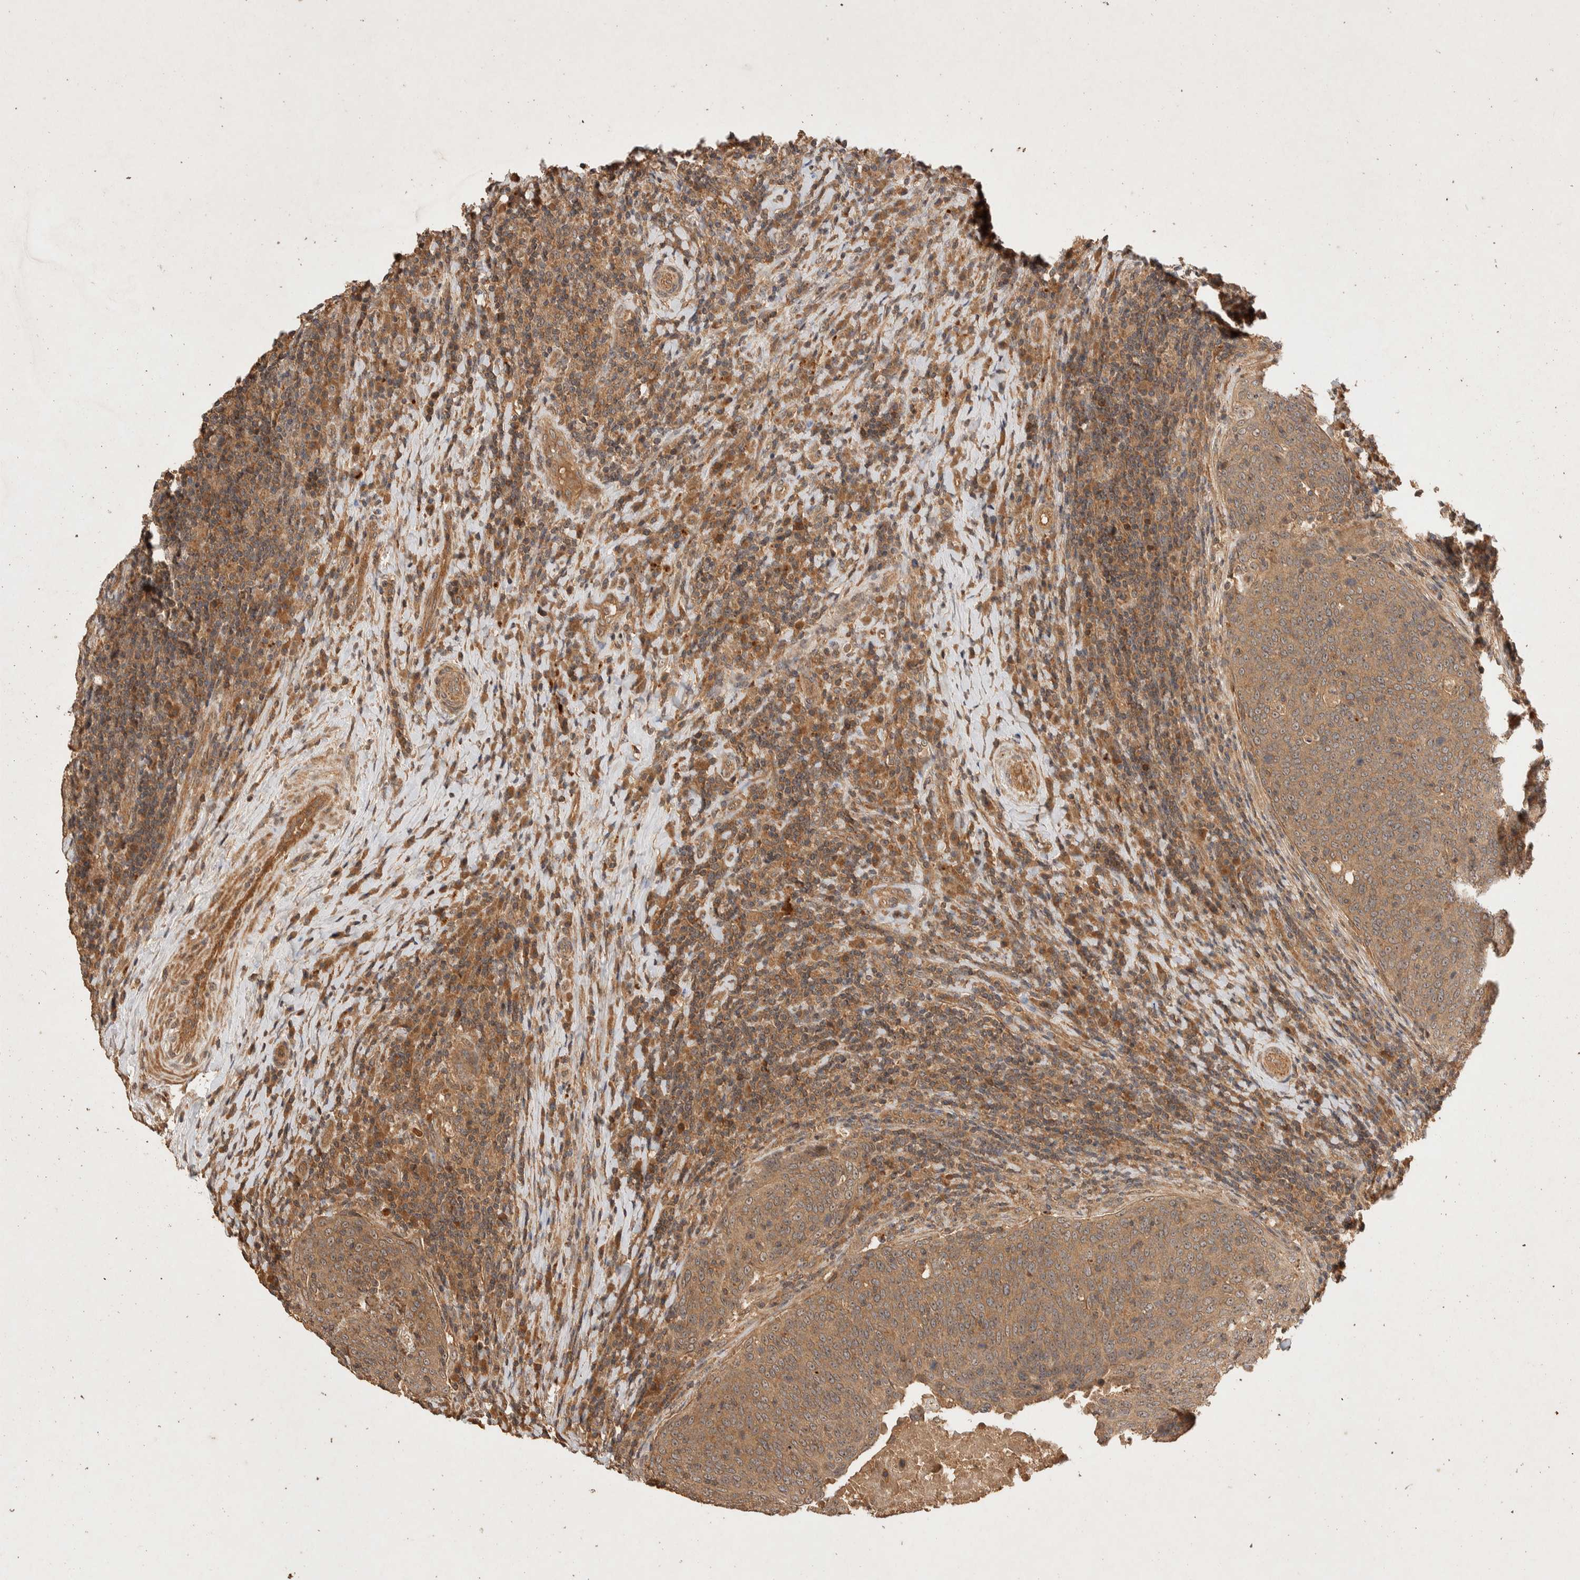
{"staining": {"intensity": "moderate", "quantity": ">75%", "location": "cytoplasmic/membranous"}, "tissue": "head and neck cancer", "cell_type": "Tumor cells", "image_type": "cancer", "snomed": [{"axis": "morphology", "description": "Squamous cell carcinoma, NOS"}, {"axis": "morphology", "description": "Squamous cell carcinoma, metastatic, NOS"}, {"axis": "topography", "description": "Lymph node"}, {"axis": "topography", "description": "Head-Neck"}], "caption": "This image demonstrates squamous cell carcinoma (head and neck) stained with immunohistochemistry to label a protein in brown. The cytoplasmic/membranous of tumor cells show moderate positivity for the protein. Nuclei are counter-stained blue.", "gene": "NSMAF", "patient": {"sex": "male", "age": 62}}